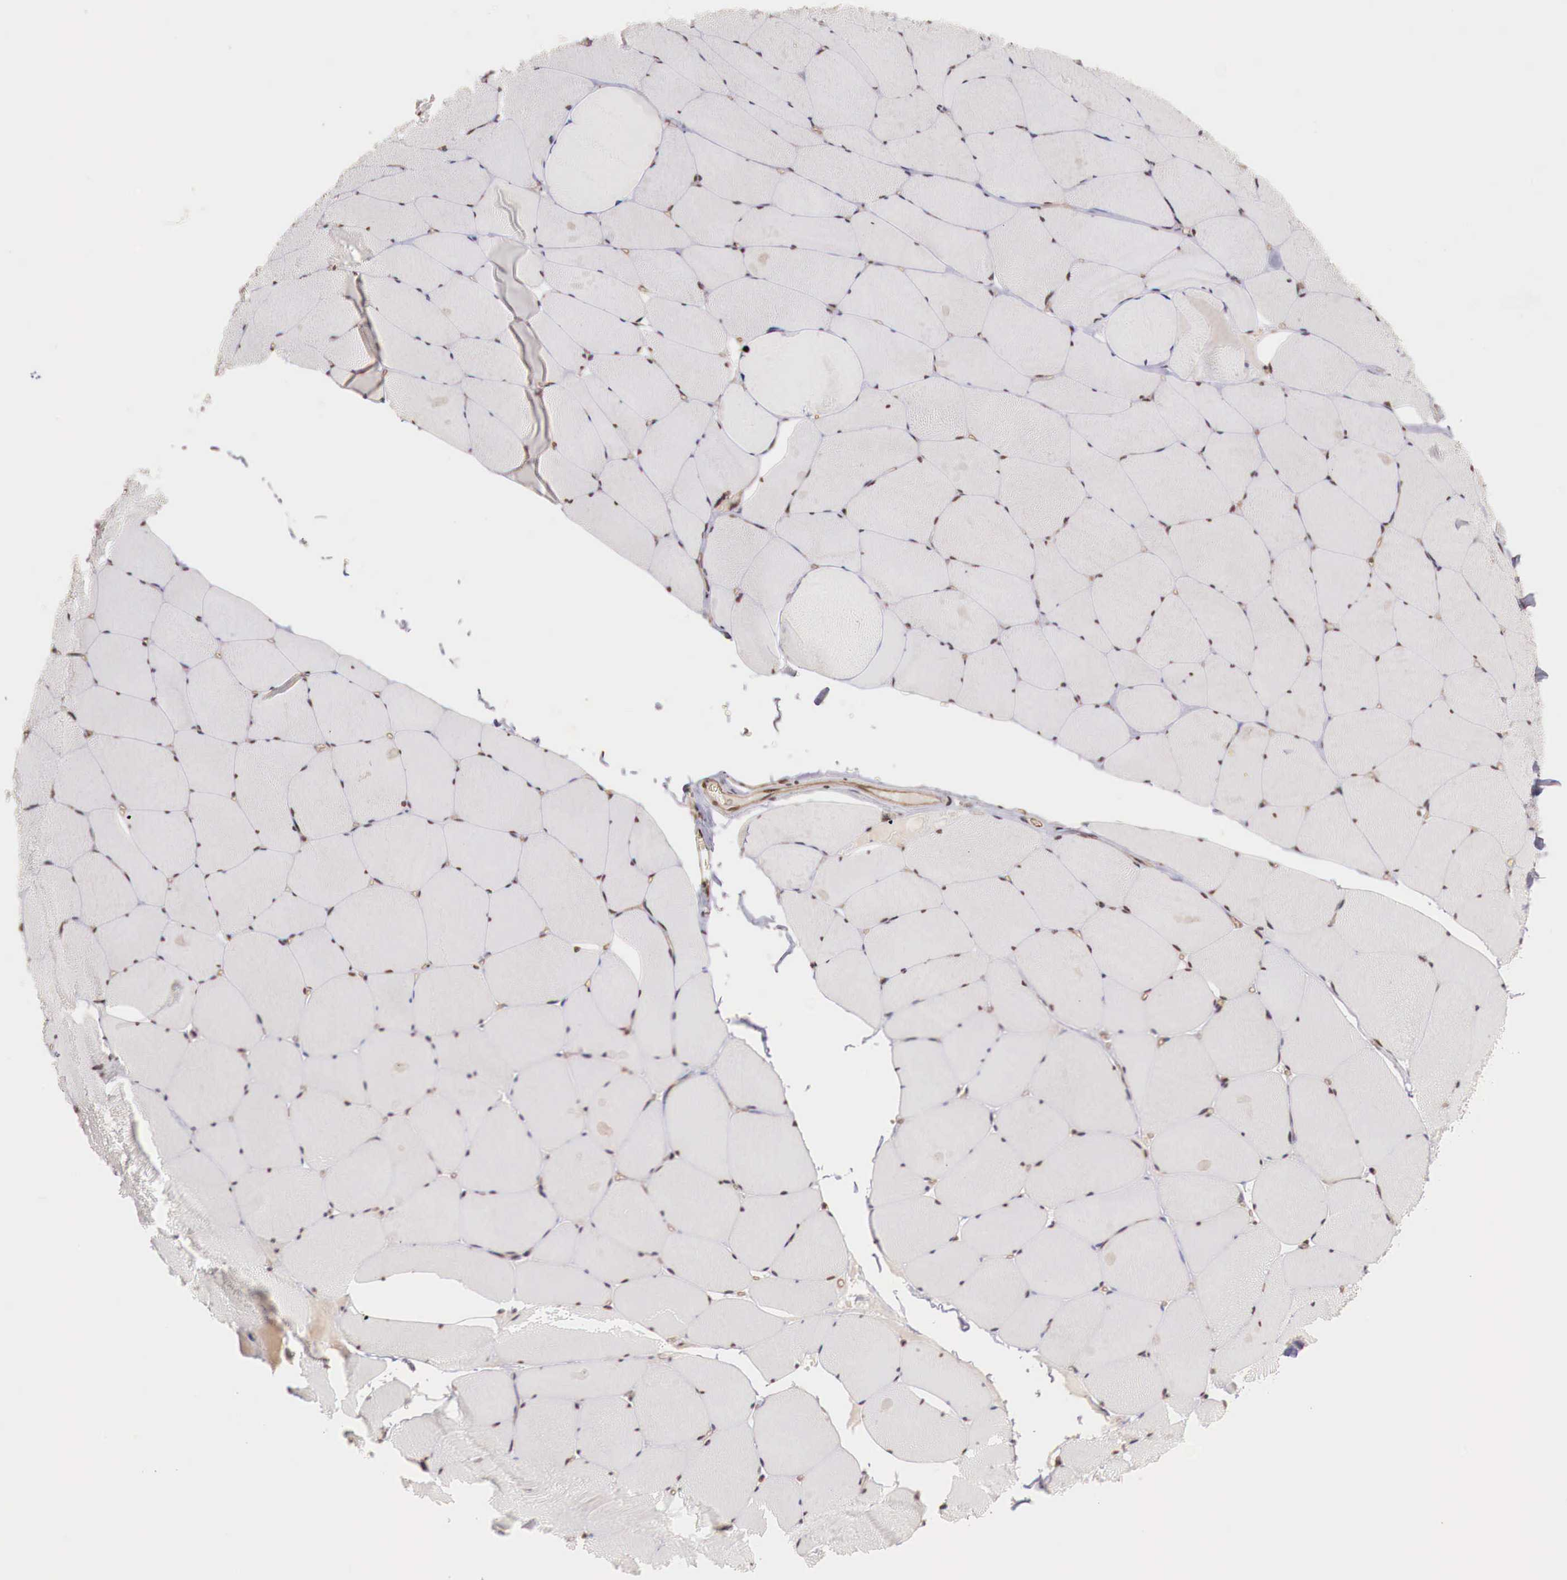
{"staining": {"intensity": "weak", "quantity": "25%-75%", "location": "nuclear"}, "tissue": "skeletal muscle", "cell_type": "Myocytes", "image_type": "normal", "snomed": [{"axis": "morphology", "description": "Normal tissue, NOS"}, {"axis": "topography", "description": "Skeletal muscle"}, {"axis": "topography", "description": "Salivary gland"}], "caption": "Protein analysis of normal skeletal muscle reveals weak nuclear positivity in approximately 25%-75% of myocytes. Using DAB (brown) and hematoxylin (blue) stains, captured at high magnification using brightfield microscopy.", "gene": "FOXP2", "patient": {"sex": "male", "age": 62}}